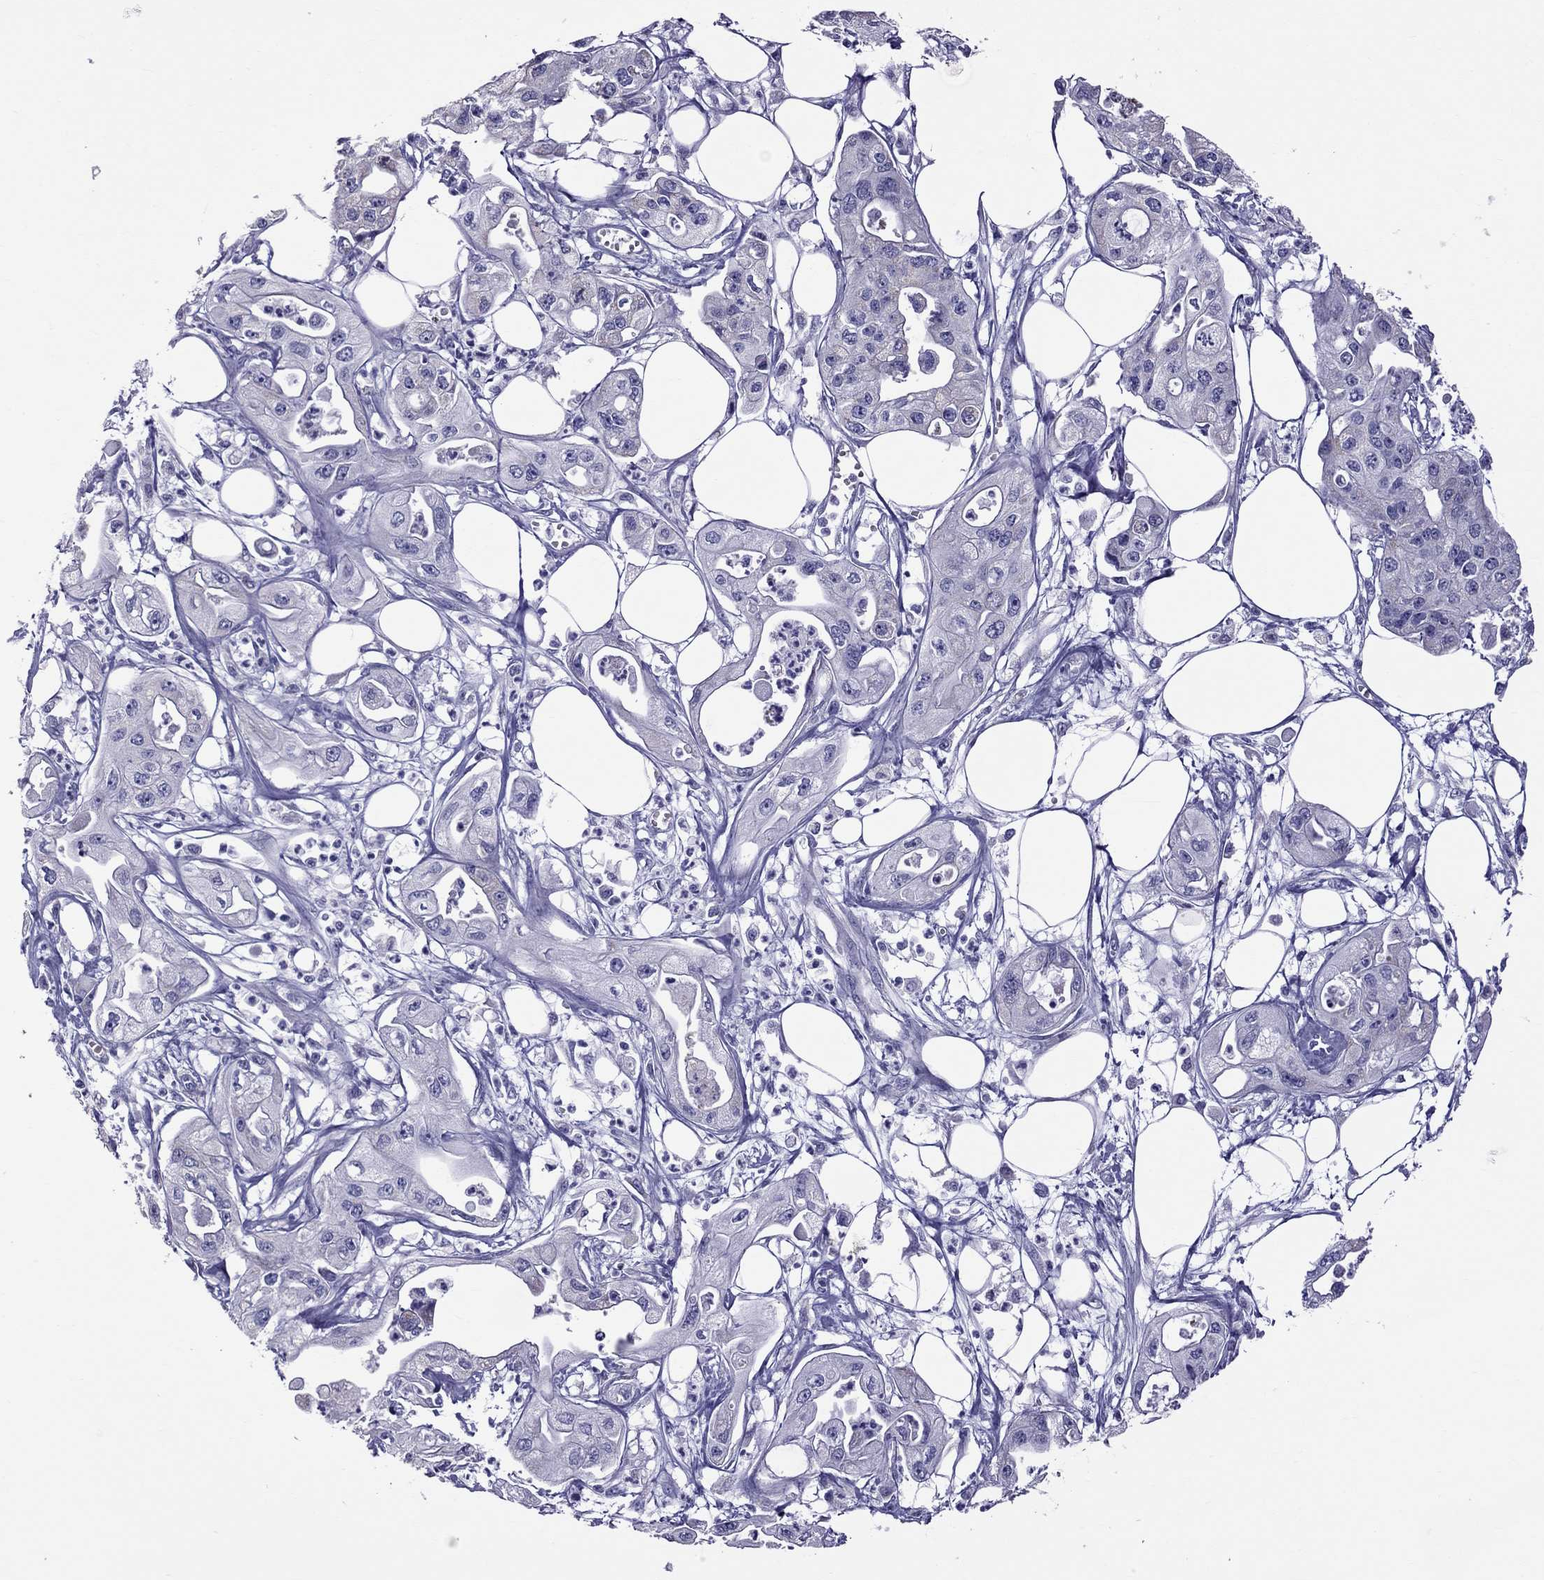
{"staining": {"intensity": "negative", "quantity": "none", "location": "none"}, "tissue": "pancreatic cancer", "cell_type": "Tumor cells", "image_type": "cancer", "snomed": [{"axis": "morphology", "description": "Adenocarcinoma, NOS"}, {"axis": "topography", "description": "Pancreas"}], "caption": "DAB immunohistochemical staining of pancreatic cancer (adenocarcinoma) displays no significant positivity in tumor cells. (DAB (3,3'-diaminobenzidine) immunohistochemistry visualized using brightfield microscopy, high magnification).", "gene": "TTLL13", "patient": {"sex": "male", "age": 70}}